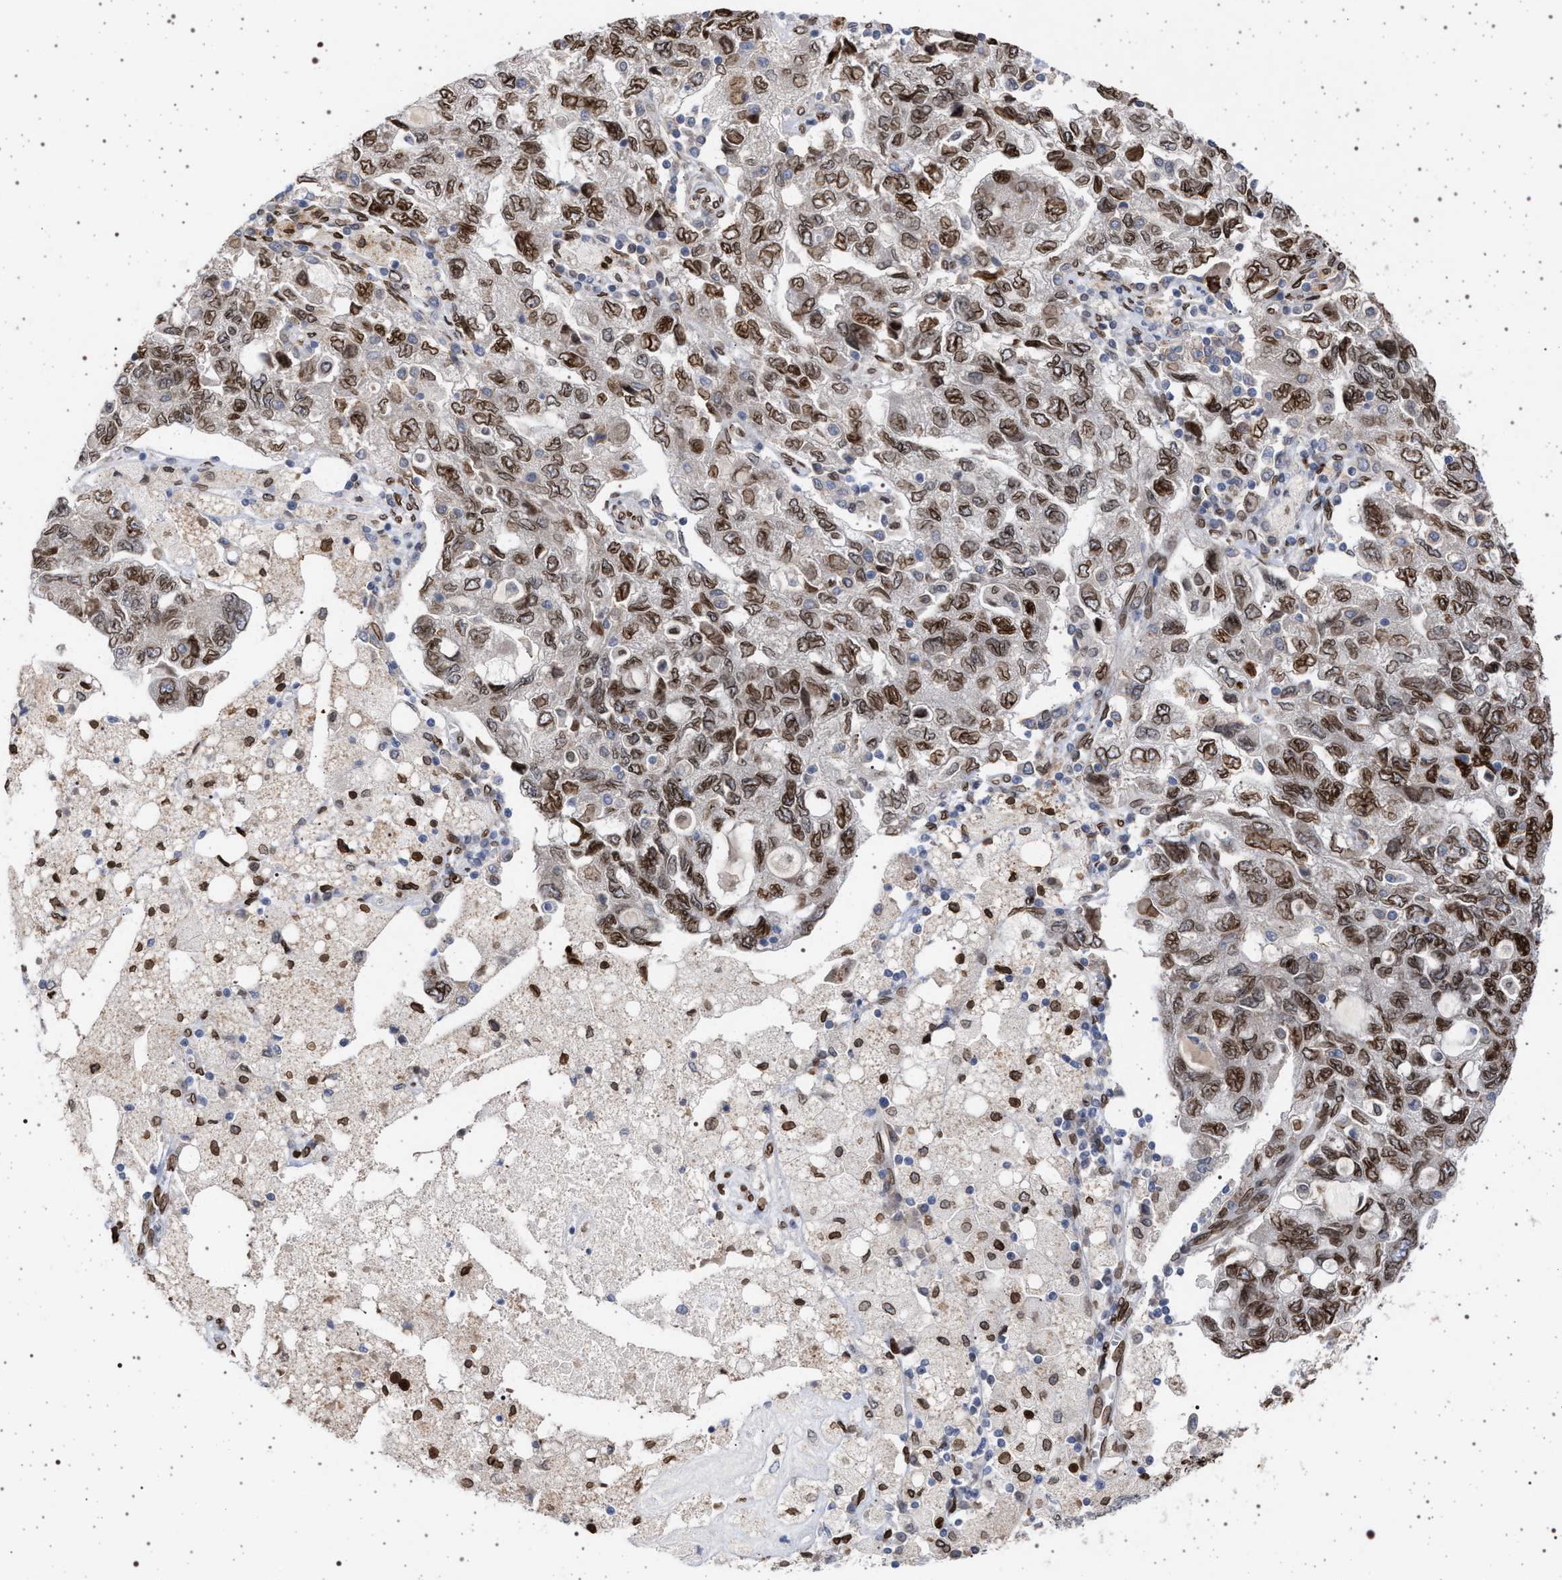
{"staining": {"intensity": "strong", "quantity": ">75%", "location": "nuclear"}, "tissue": "ovarian cancer", "cell_type": "Tumor cells", "image_type": "cancer", "snomed": [{"axis": "morphology", "description": "Carcinoma, NOS"}, {"axis": "morphology", "description": "Cystadenocarcinoma, serous, NOS"}, {"axis": "topography", "description": "Ovary"}], "caption": "Human ovarian carcinoma stained with a protein marker demonstrates strong staining in tumor cells.", "gene": "ING2", "patient": {"sex": "female", "age": 69}}